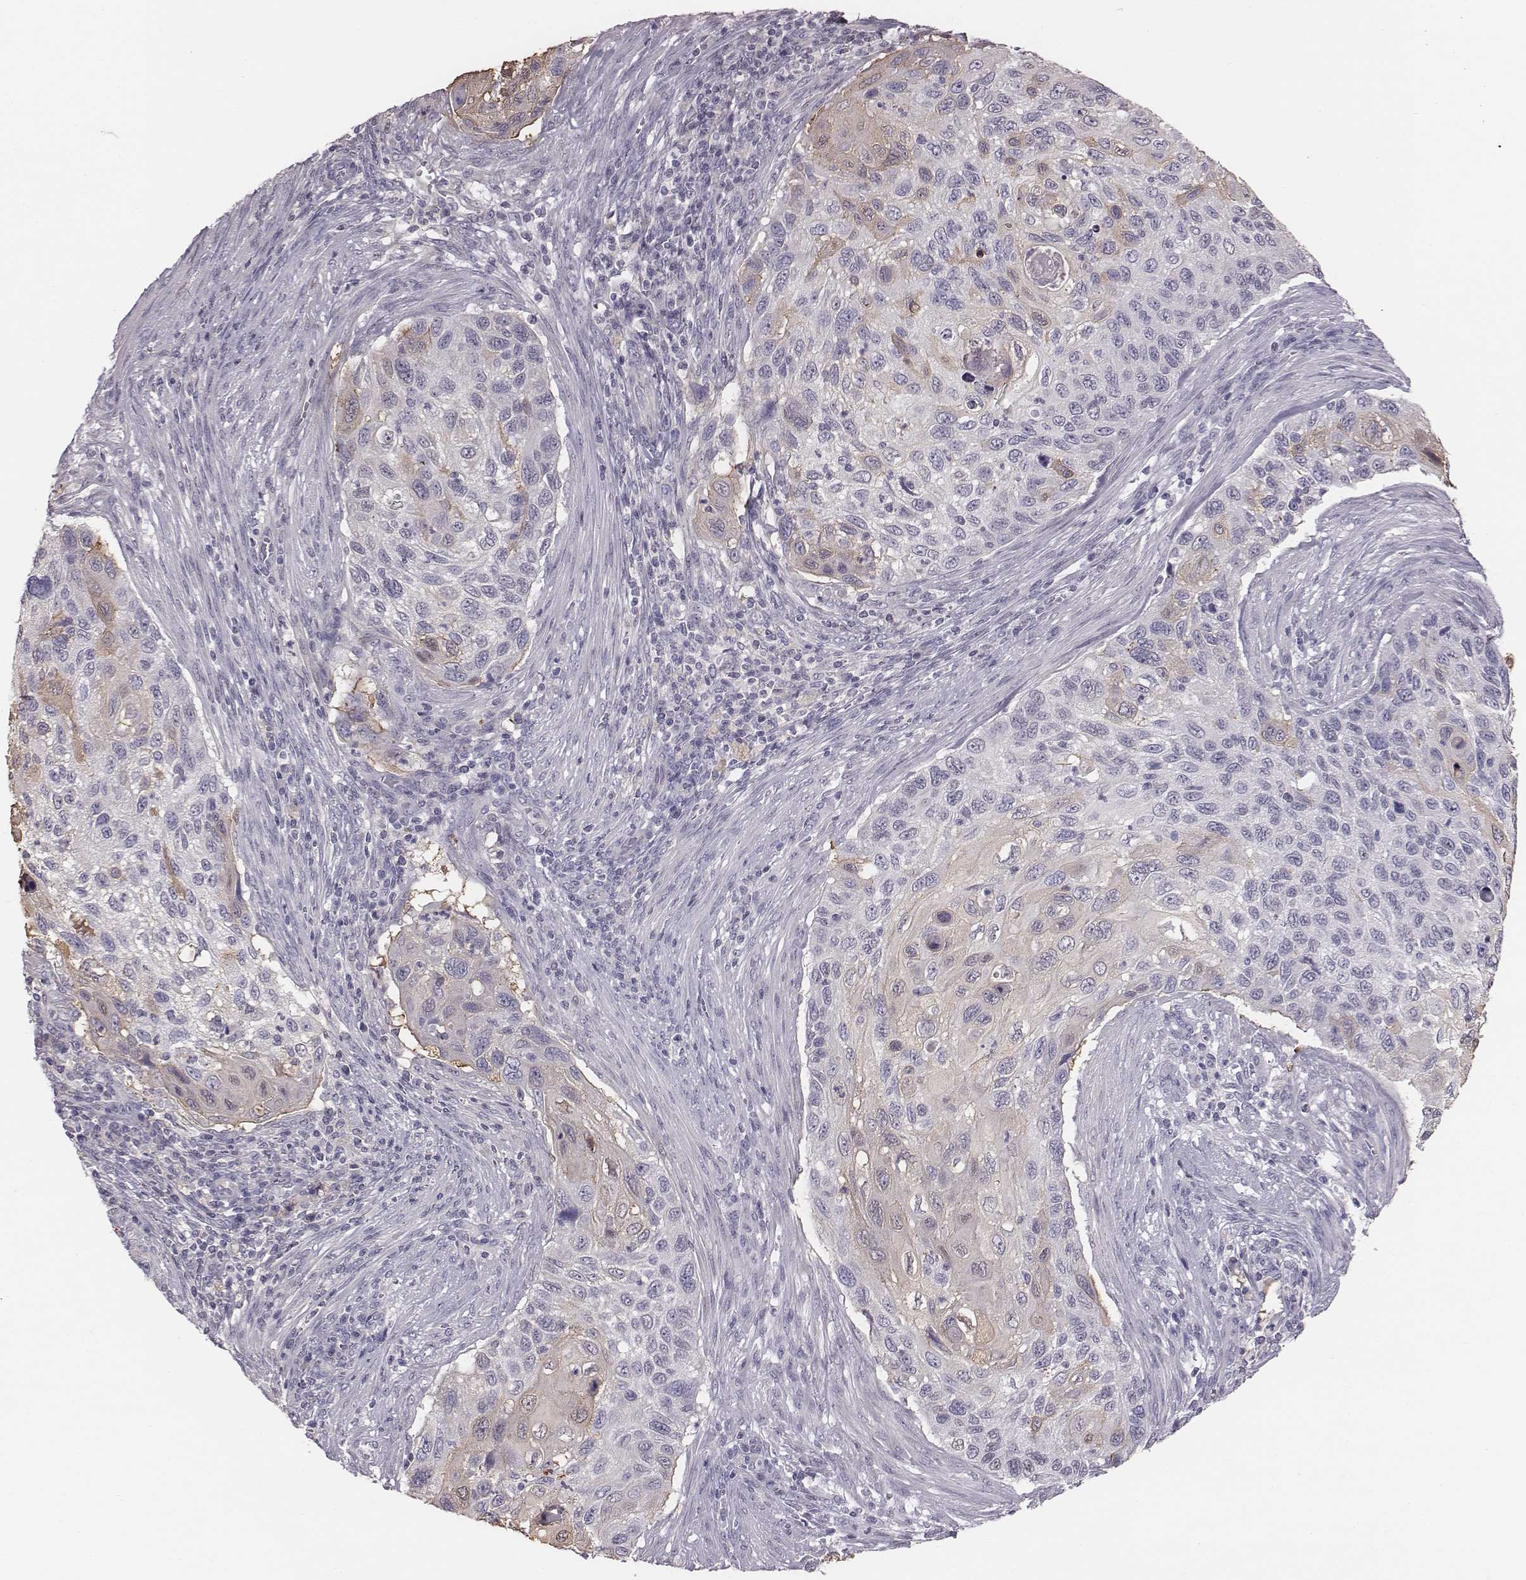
{"staining": {"intensity": "weak", "quantity": "25%-75%", "location": "cytoplasmic/membranous"}, "tissue": "cervical cancer", "cell_type": "Tumor cells", "image_type": "cancer", "snomed": [{"axis": "morphology", "description": "Squamous cell carcinoma, NOS"}, {"axis": "topography", "description": "Cervix"}], "caption": "An IHC photomicrograph of neoplastic tissue is shown. Protein staining in brown shows weak cytoplasmic/membranous positivity in cervical squamous cell carcinoma within tumor cells.", "gene": "C6orf58", "patient": {"sex": "female", "age": 70}}